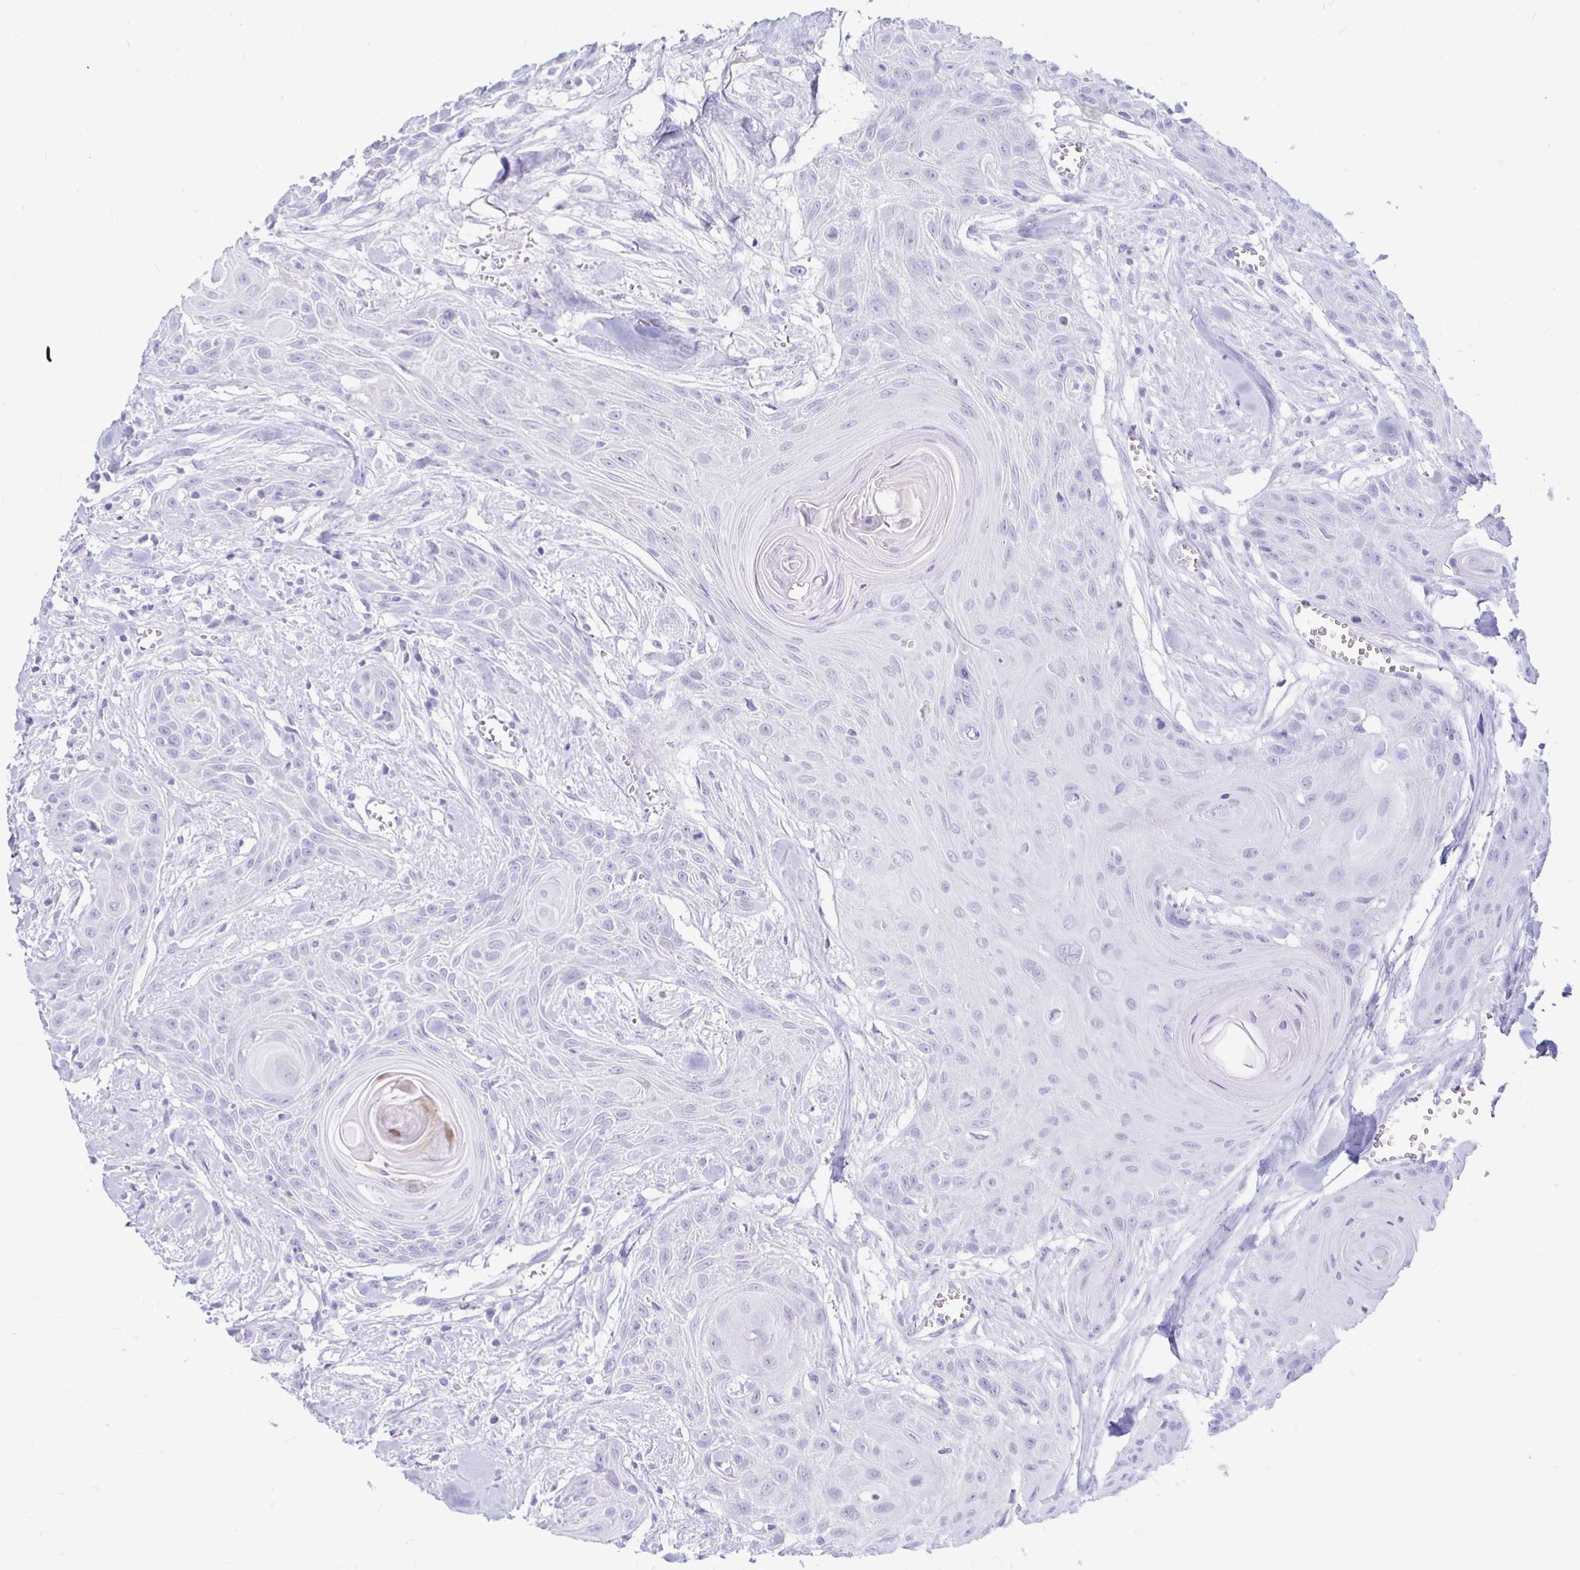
{"staining": {"intensity": "negative", "quantity": "none", "location": "none"}, "tissue": "head and neck cancer", "cell_type": "Tumor cells", "image_type": "cancer", "snomed": [{"axis": "morphology", "description": "Squamous cell carcinoma, NOS"}, {"axis": "topography", "description": "Lymph node"}, {"axis": "topography", "description": "Salivary gland"}, {"axis": "topography", "description": "Head-Neck"}], "caption": "Tumor cells are negative for protein expression in human squamous cell carcinoma (head and neck). (DAB (3,3'-diaminobenzidine) immunohistochemistry, high magnification).", "gene": "ERICH6", "patient": {"sex": "female", "age": 74}}